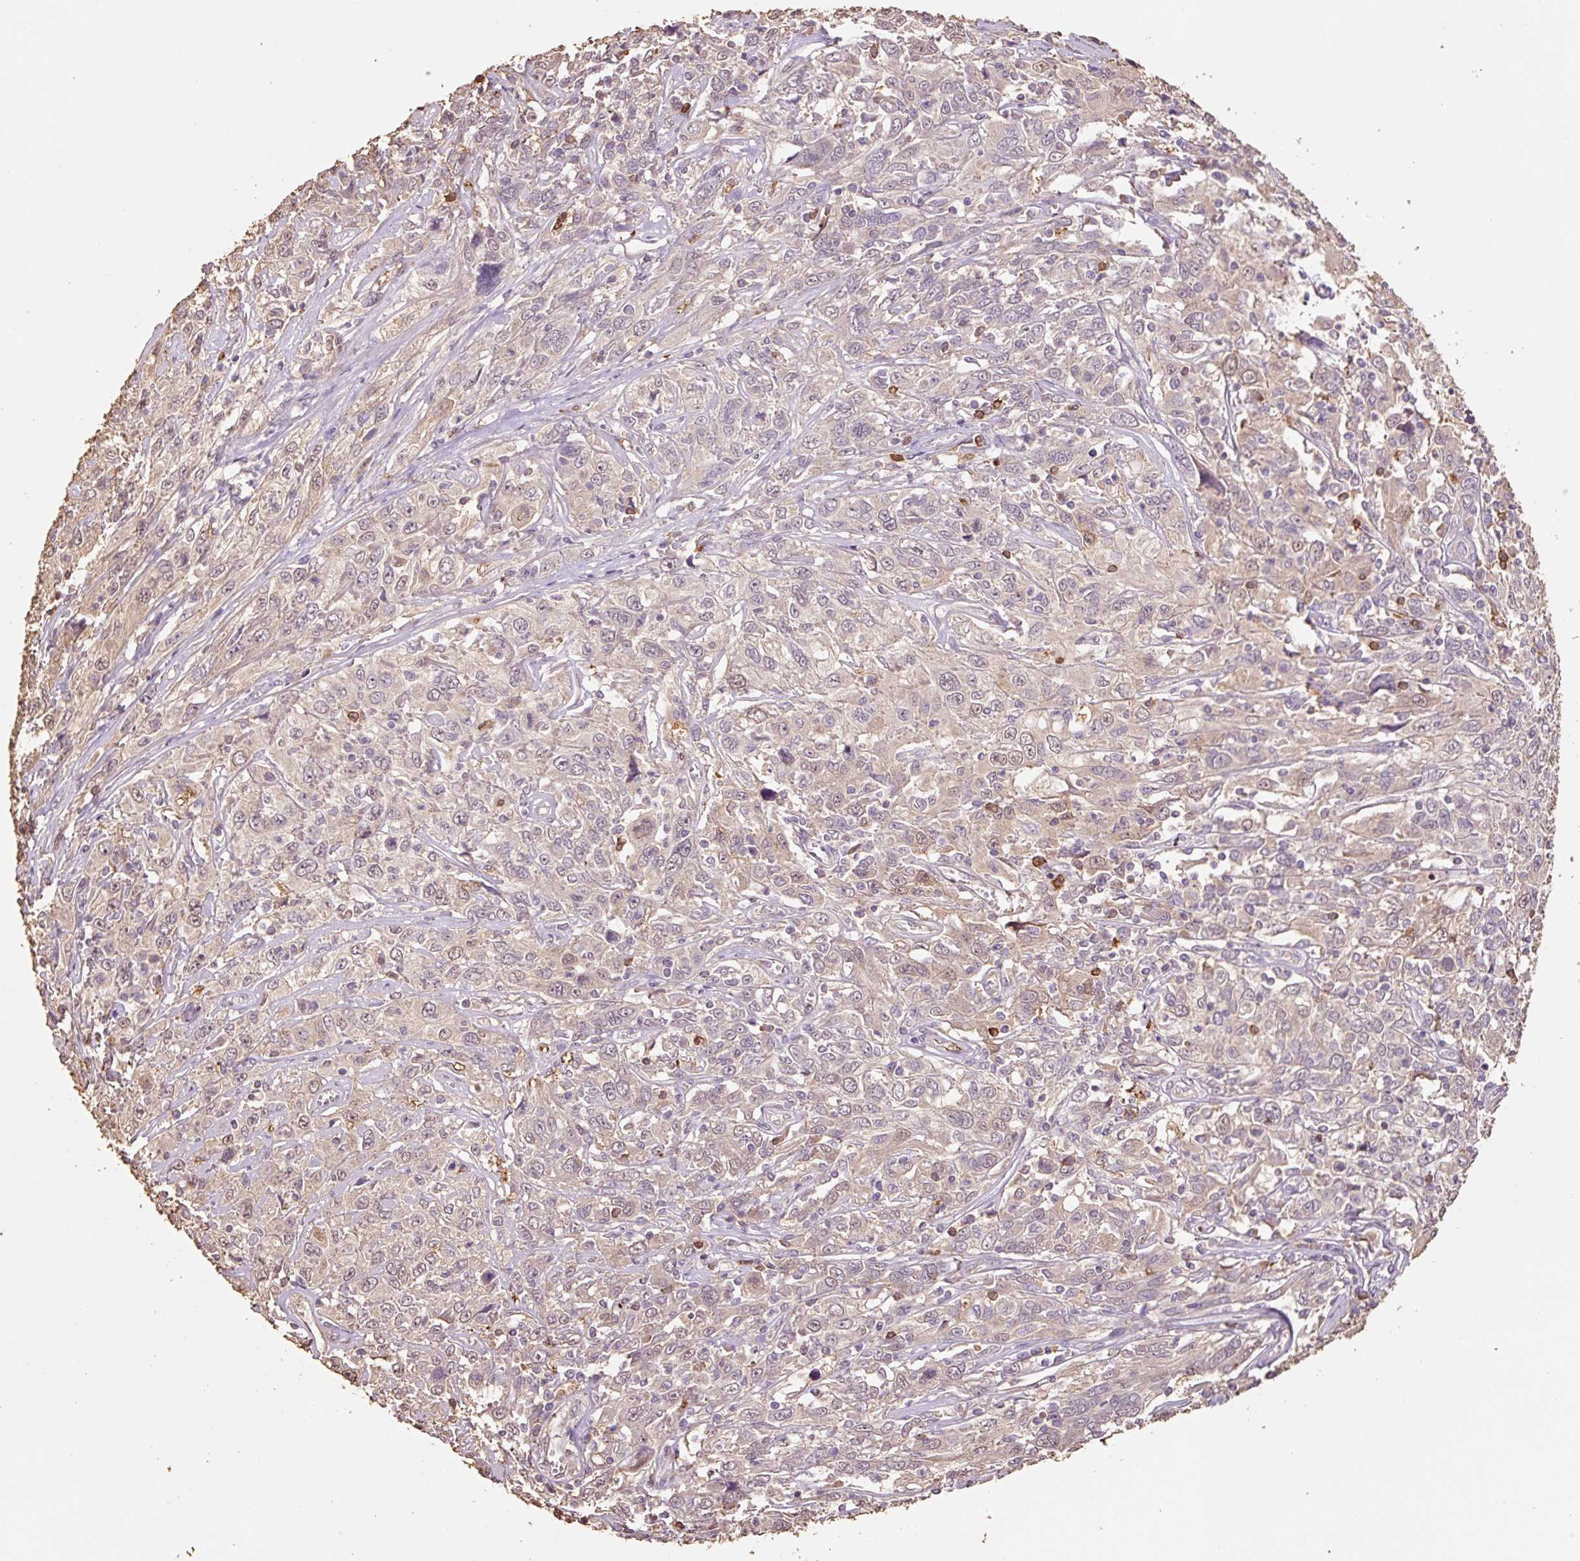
{"staining": {"intensity": "weak", "quantity": ">75%", "location": "cytoplasmic/membranous,nuclear"}, "tissue": "cervical cancer", "cell_type": "Tumor cells", "image_type": "cancer", "snomed": [{"axis": "morphology", "description": "Squamous cell carcinoma, NOS"}, {"axis": "topography", "description": "Cervix"}], "caption": "A high-resolution image shows immunohistochemistry (IHC) staining of cervical cancer, which reveals weak cytoplasmic/membranous and nuclear expression in about >75% of tumor cells.", "gene": "HERC2", "patient": {"sex": "female", "age": 46}}